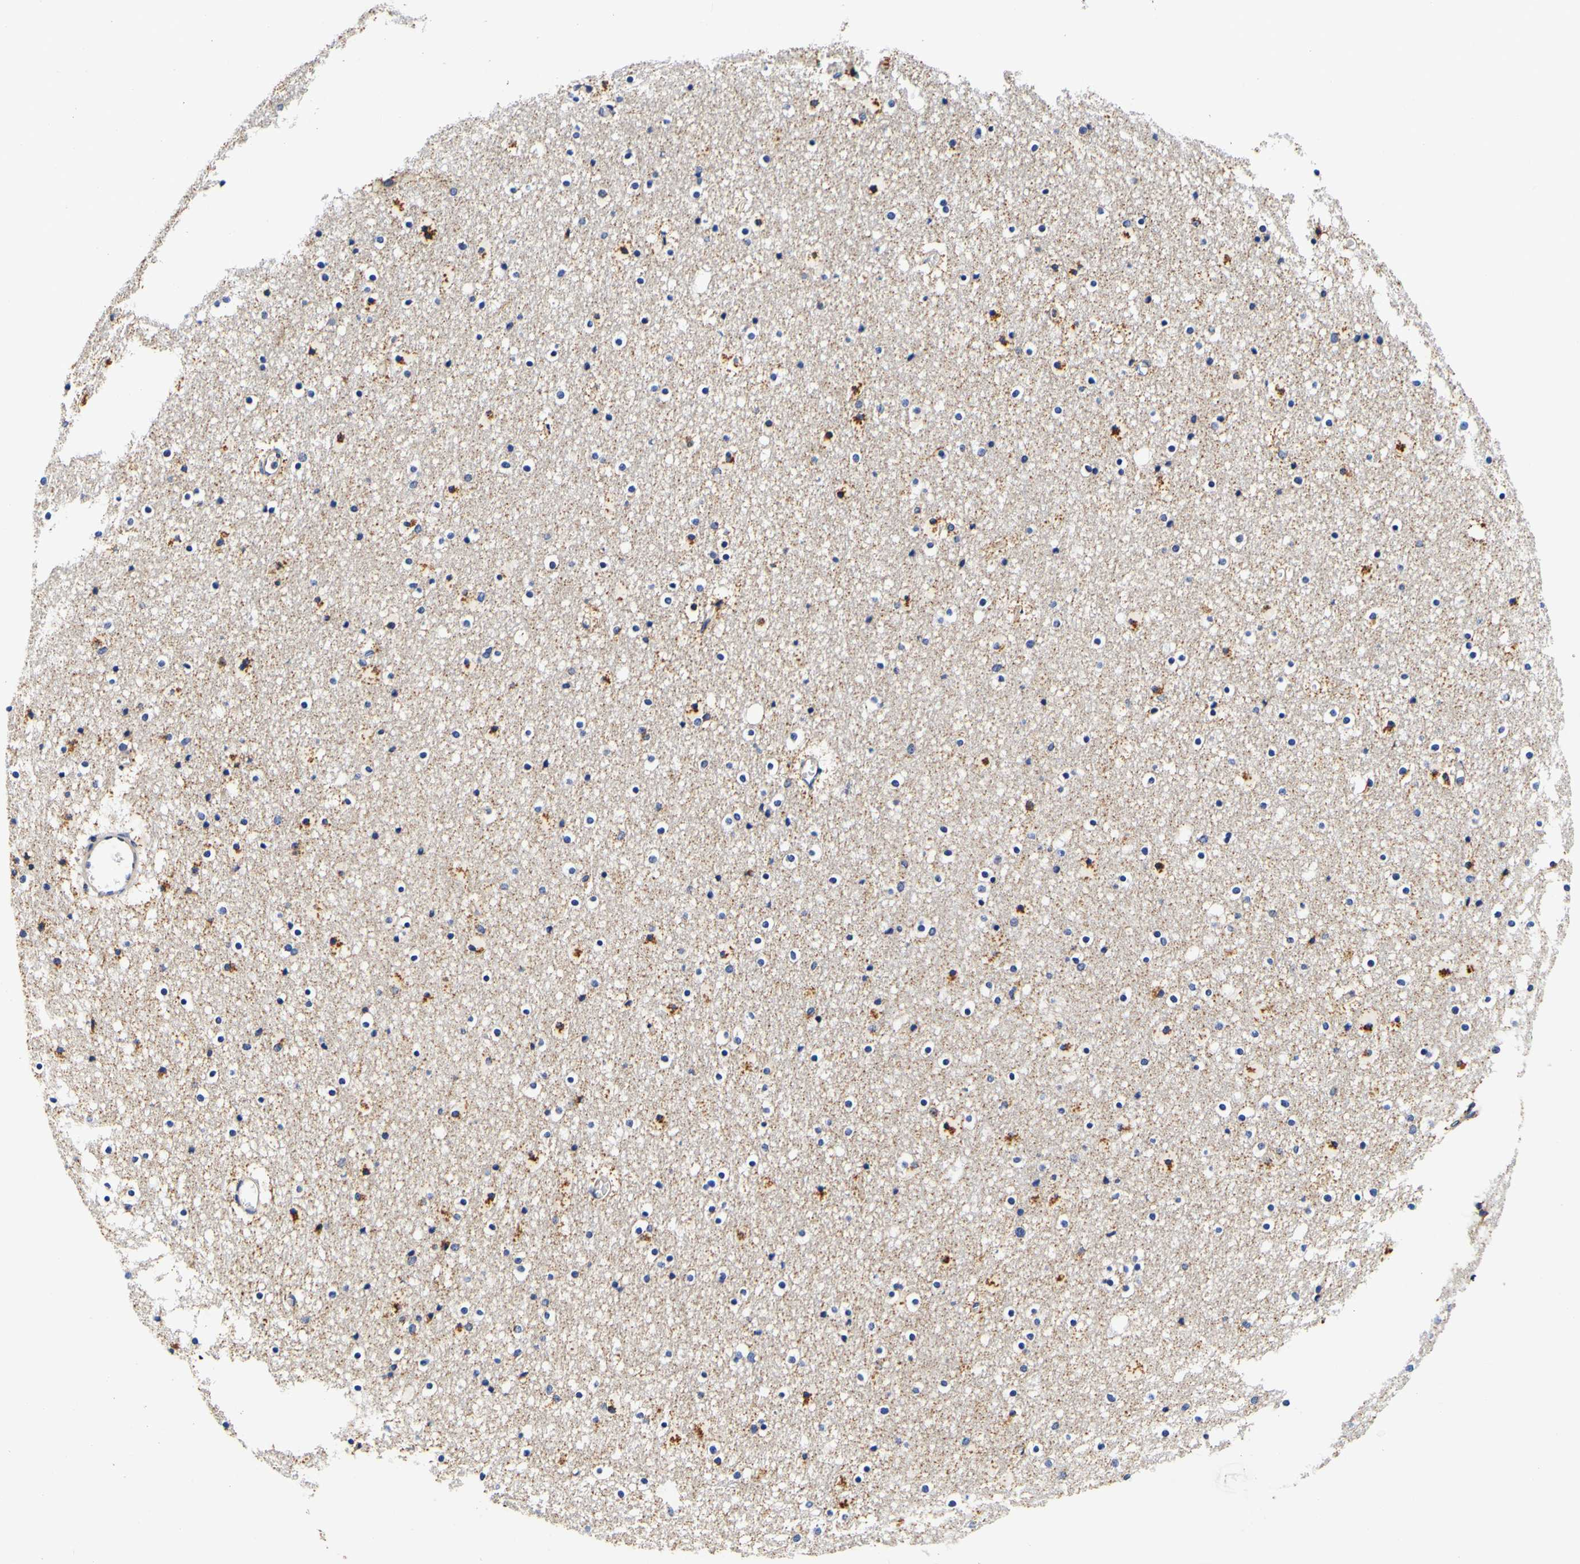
{"staining": {"intensity": "moderate", "quantity": "25%-75%", "location": "cytoplasmic/membranous"}, "tissue": "caudate", "cell_type": "Glial cells", "image_type": "normal", "snomed": [{"axis": "morphology", "description": "Normal tissue, NOS"}, {"axis": "topography", "description": "Lateral ventricle wall"}], "caption": "Immunohistochemistry of unremarkable human caudate reveals medium levels of moderate cytoplasmic/membranous positivity in about 25%-75% of glial cells. The staining is performed using DAB (3,3'-diaminobenzidine) brown chromogen to label protein expression. The nuclei are counter-stained blue using hematoxylin.", "gene": "CAMK4", "patient": {"sex": "male", "age": 45}}